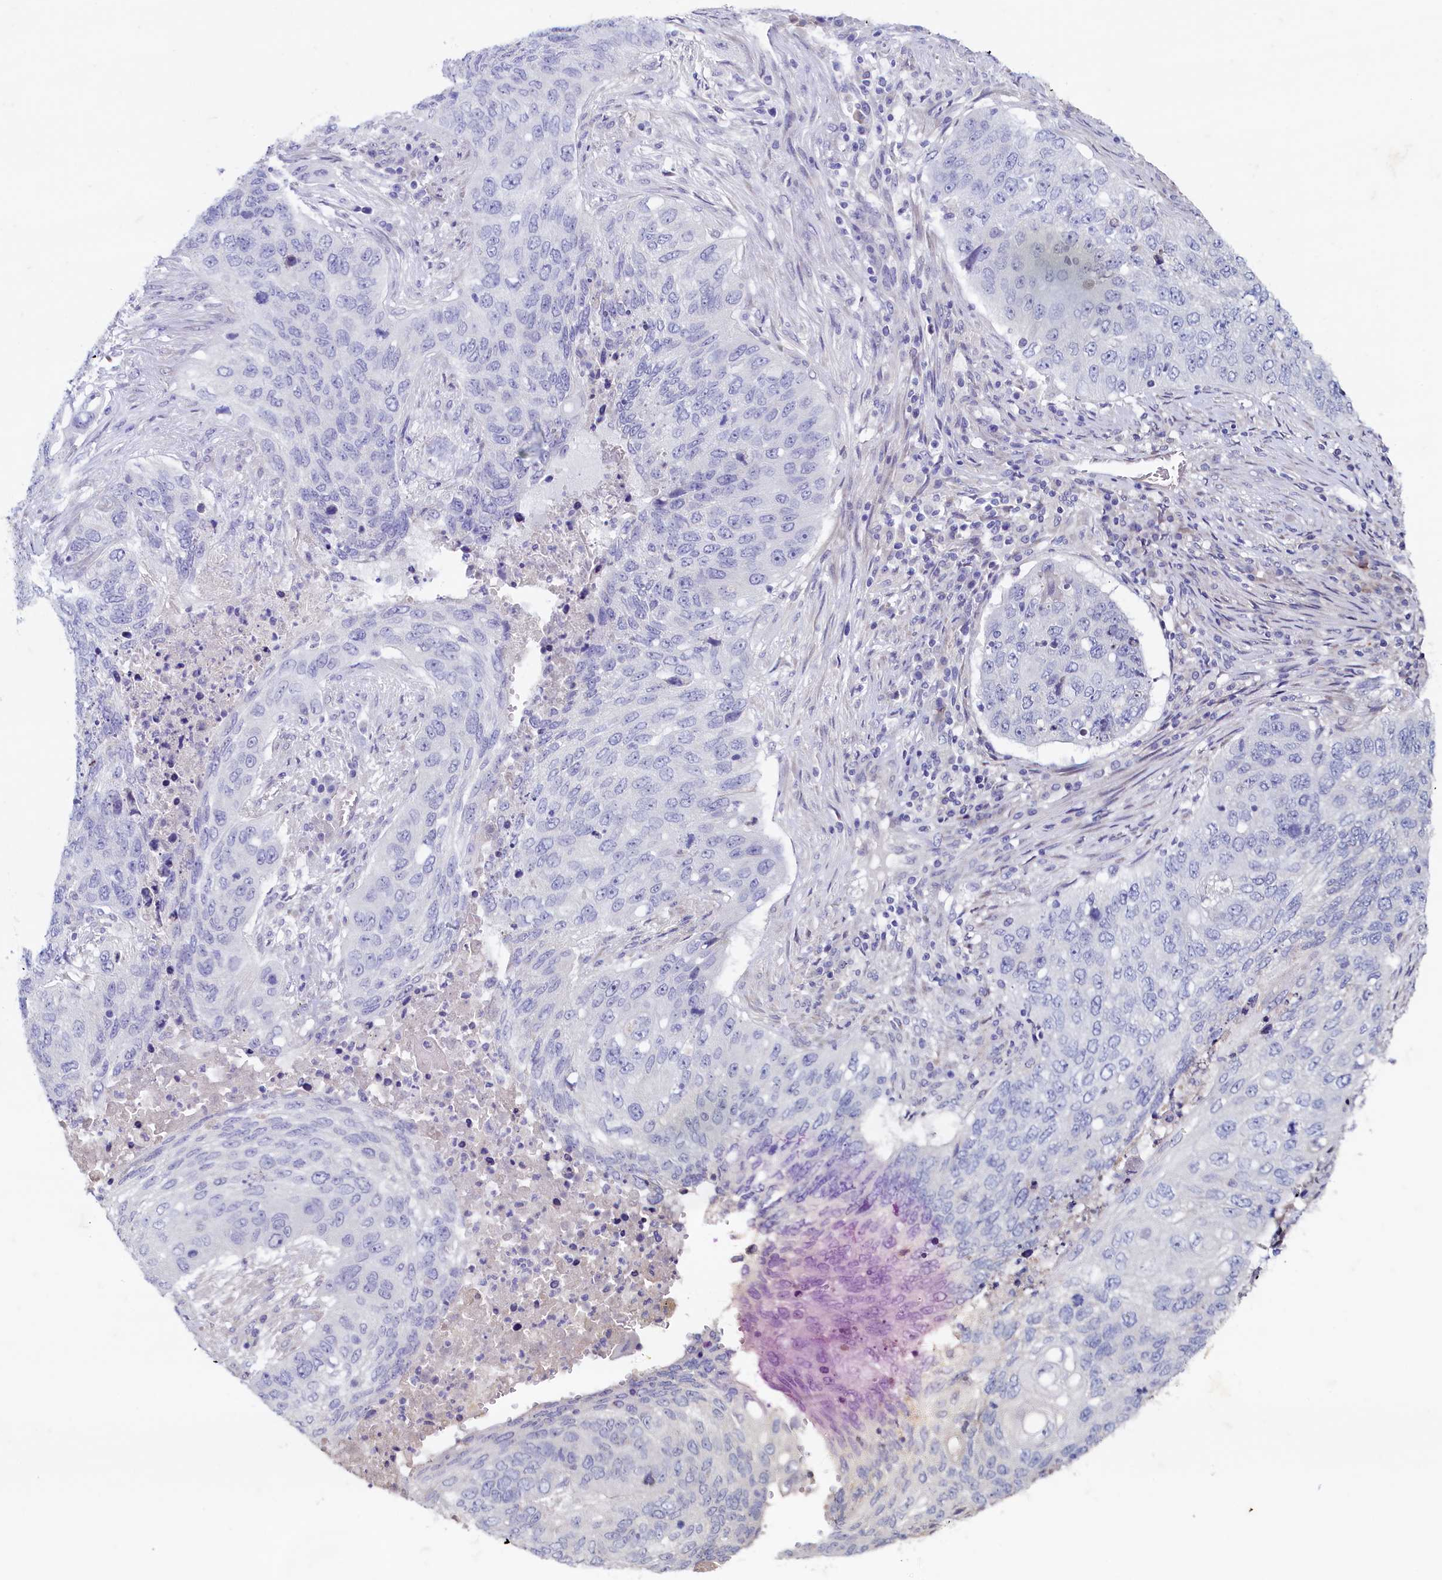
{"staining": {"intensity": "negative", "quantity": "none", "location": "none"}, "tissue": "lung cancer", "cell_type": "Tumor cells", "image_type": "cancer", "snomed": [{"axis": "morphology", "description": "Squamous cell carcinoma, NOS"}, {"axis": "topography", "description": "Lung"}], "caption": "Immunohistochemical staining of squamous cell carcinoma (lung) exhibits no significant staining in tumor cells.", "gene": "MAP1LC3A", "patient": {"sex": "female", "age": 63}}